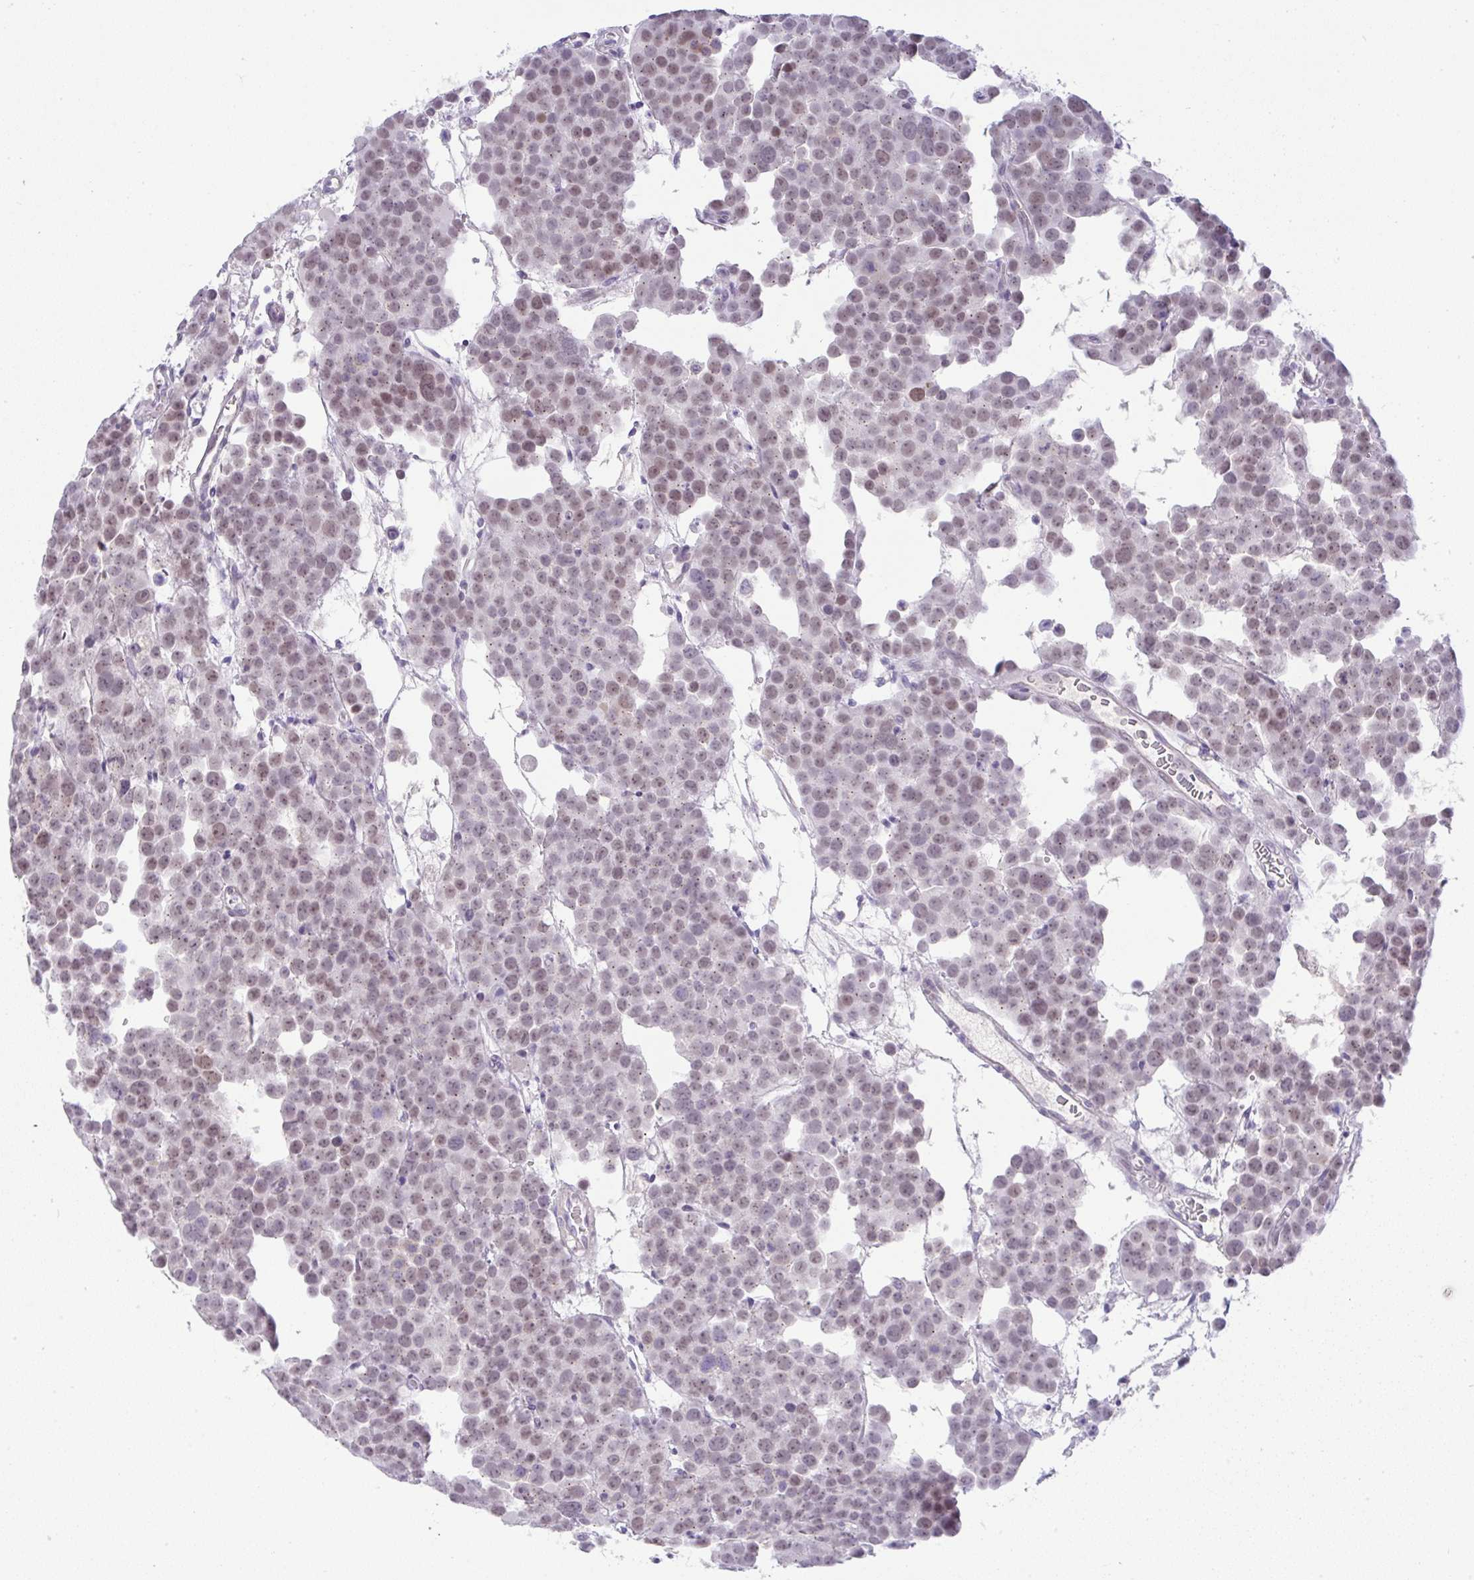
{"staining": {"intensity": "moderate", "quantity": ">75%", "location": "nuclear"}, "tissue": "testis cancer", "cell_type": "Tumor cells", "image_type": "cancer", "snomed": [{"axis": "morphology", "description": "Seminoma, NOS"}, {"axis": "topography", "description": "Testis"}], "caption": "Moderate nuclear positivity is identified in about >75% of tumor cells in testis cancer.", "gene": "FAM177A1", "patient": {"sex": "male", "age": 71}}